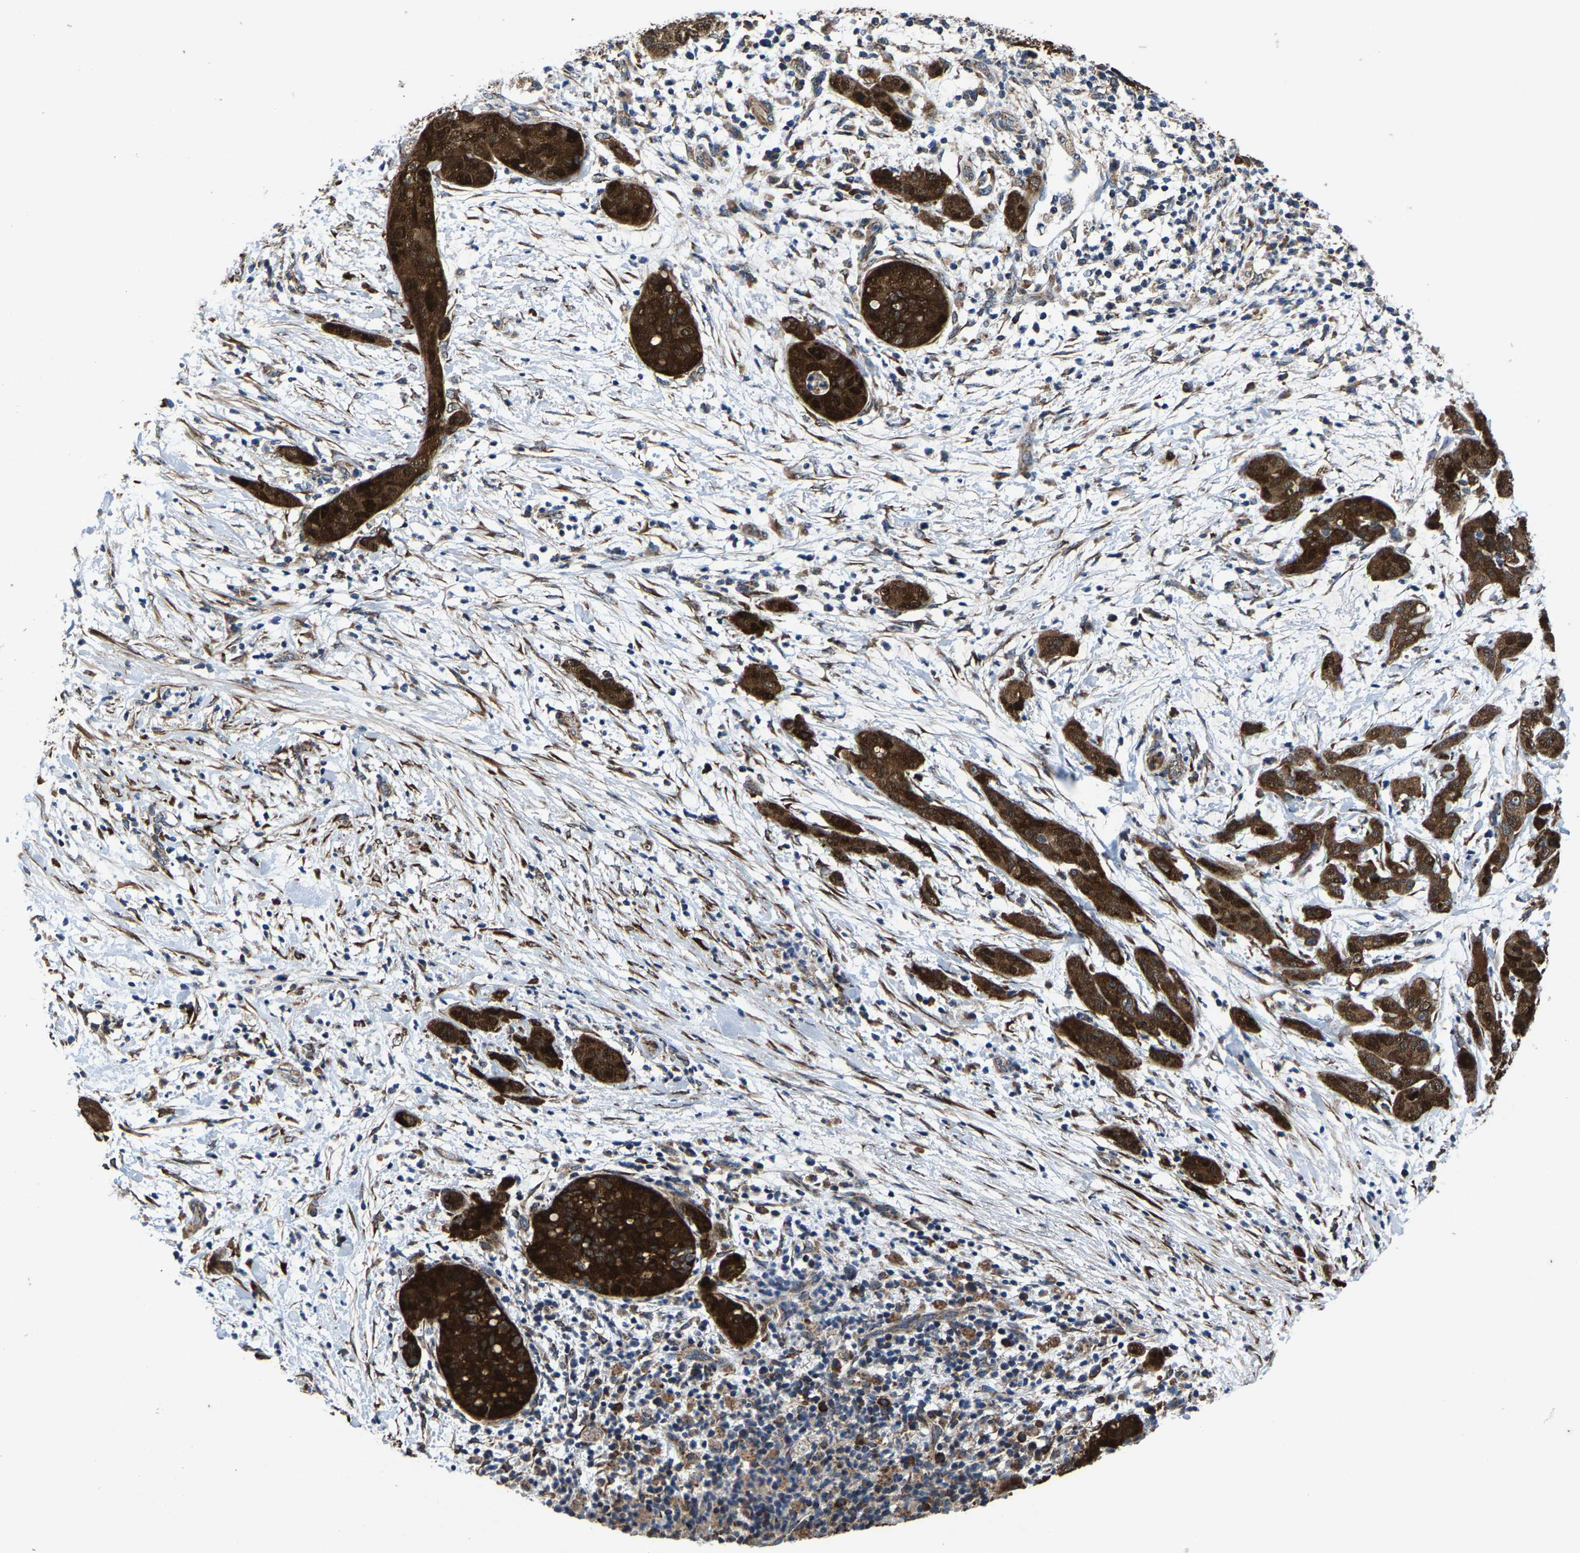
{"staining": {"intensity": "strong", "quantity": ">75%", "location": "cytoplasmic/membranous"}, "tissue": "pancreatic cancer", "cell_type": "Tumor cells", "image_type": "cancer", "snomed": [{"axis": "morphology", "description": "Adenocarcinoma, NOS"}, {"axis": "topography", "description": "Pancreas"}], "caption": "Pancreatic cancer (adenocarcinoma) stained with a brown dye displays strong cytoplasmic/membranous positive expression in approximately >75% of tumor cells.", "gene": "PDP1", "patient": {"sex": "female", "age": 78}}